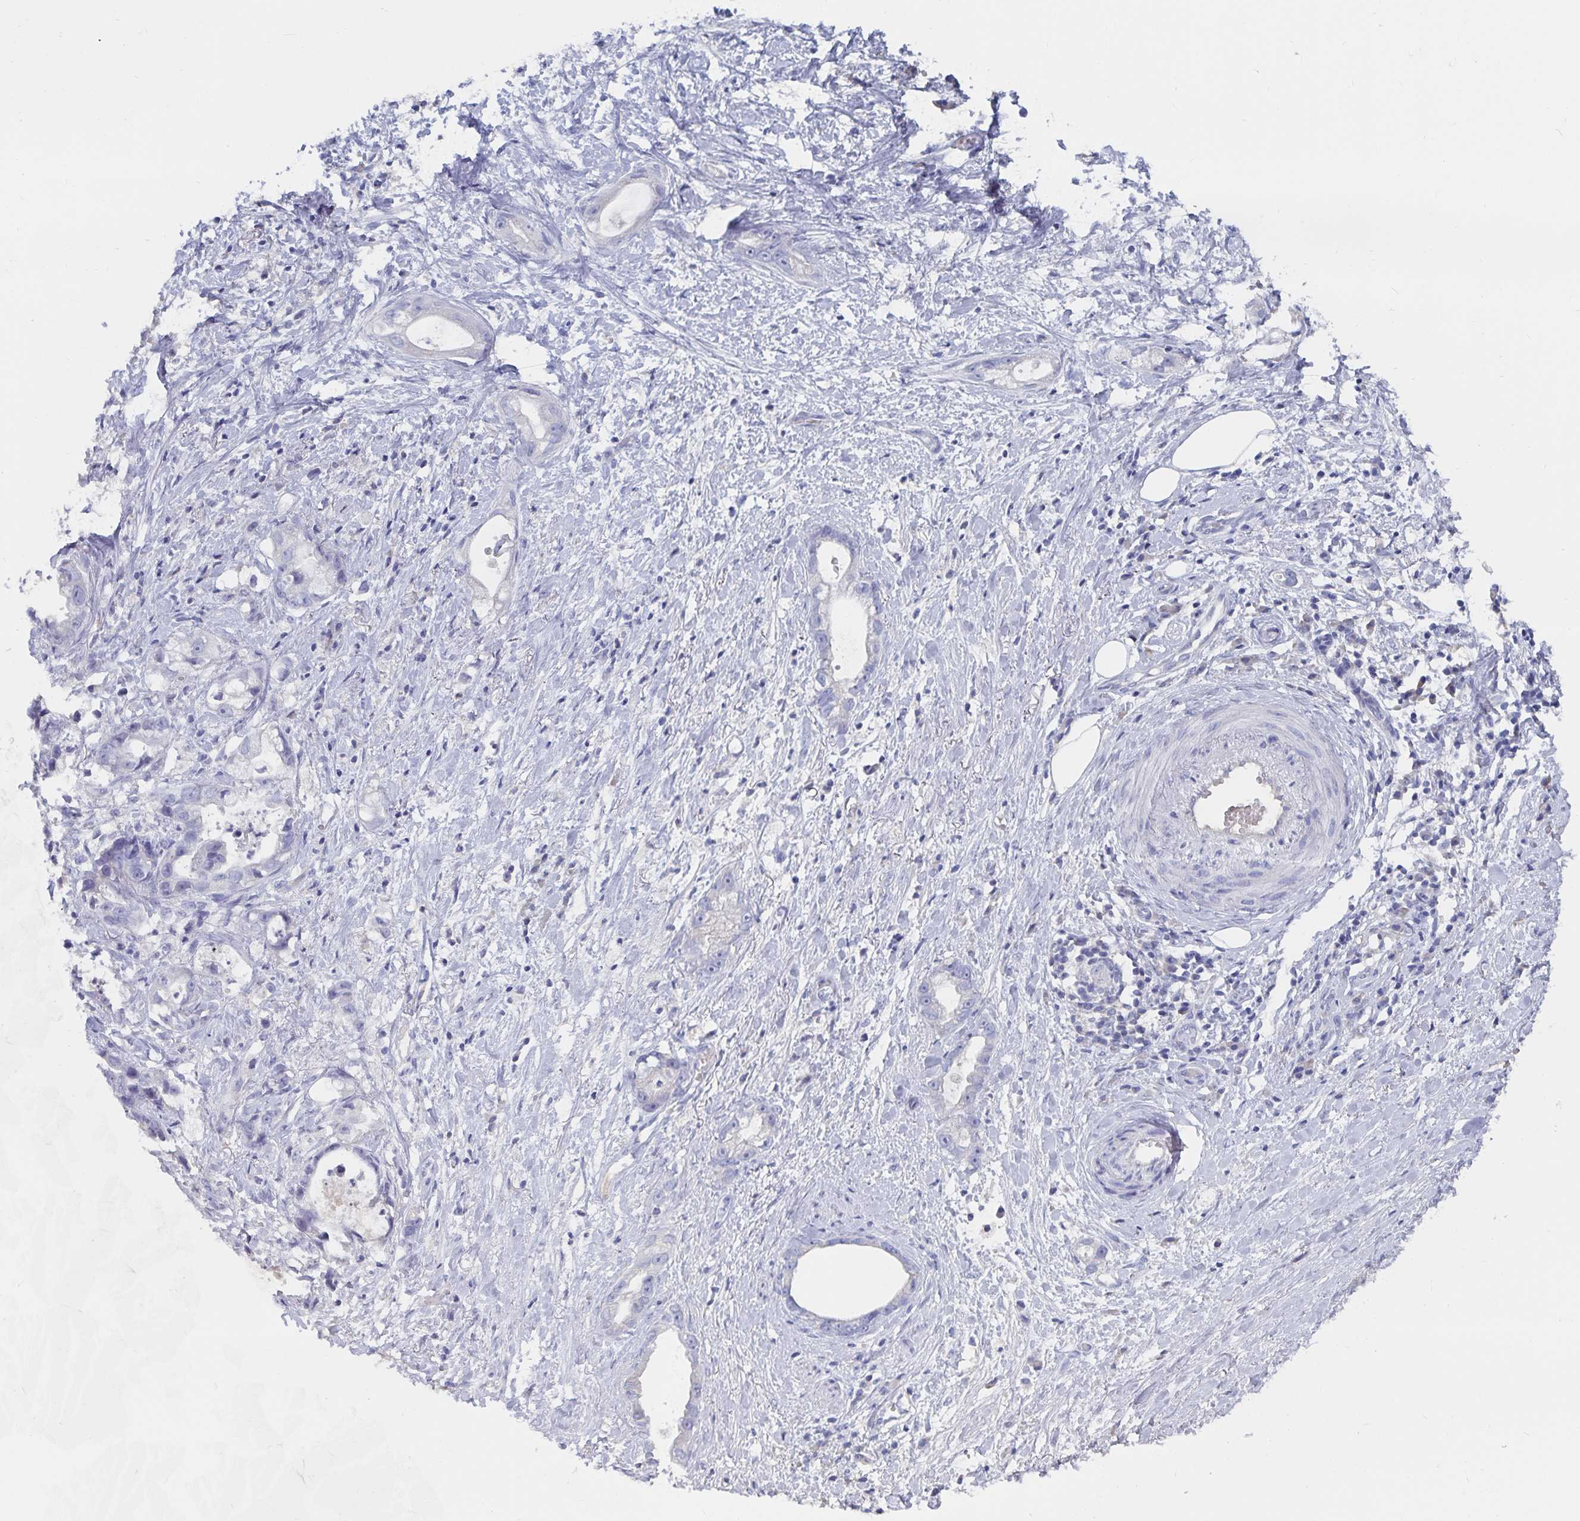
{"staining": {"intensity": "negative", "quantity": "none", "location": "none"}, "tissue": "stomach cancer", "cell_type": "Tumor cells", "image_type": "cancer", "snomed": [{"axis": "morphology", "description": "Adenocarcinoma, NOS"}, {"axis": "topography", "description": "Stomach"}], "caption": "This photomicrograph is of stomach adenocarcinoma stained with immunohistochemistry to label a protein in brown with the nuclei are counter-stained blue. There is no expression in tumor cells.", "gene": "CFAP69", "patient": {"sex": "male", "age": 55}}